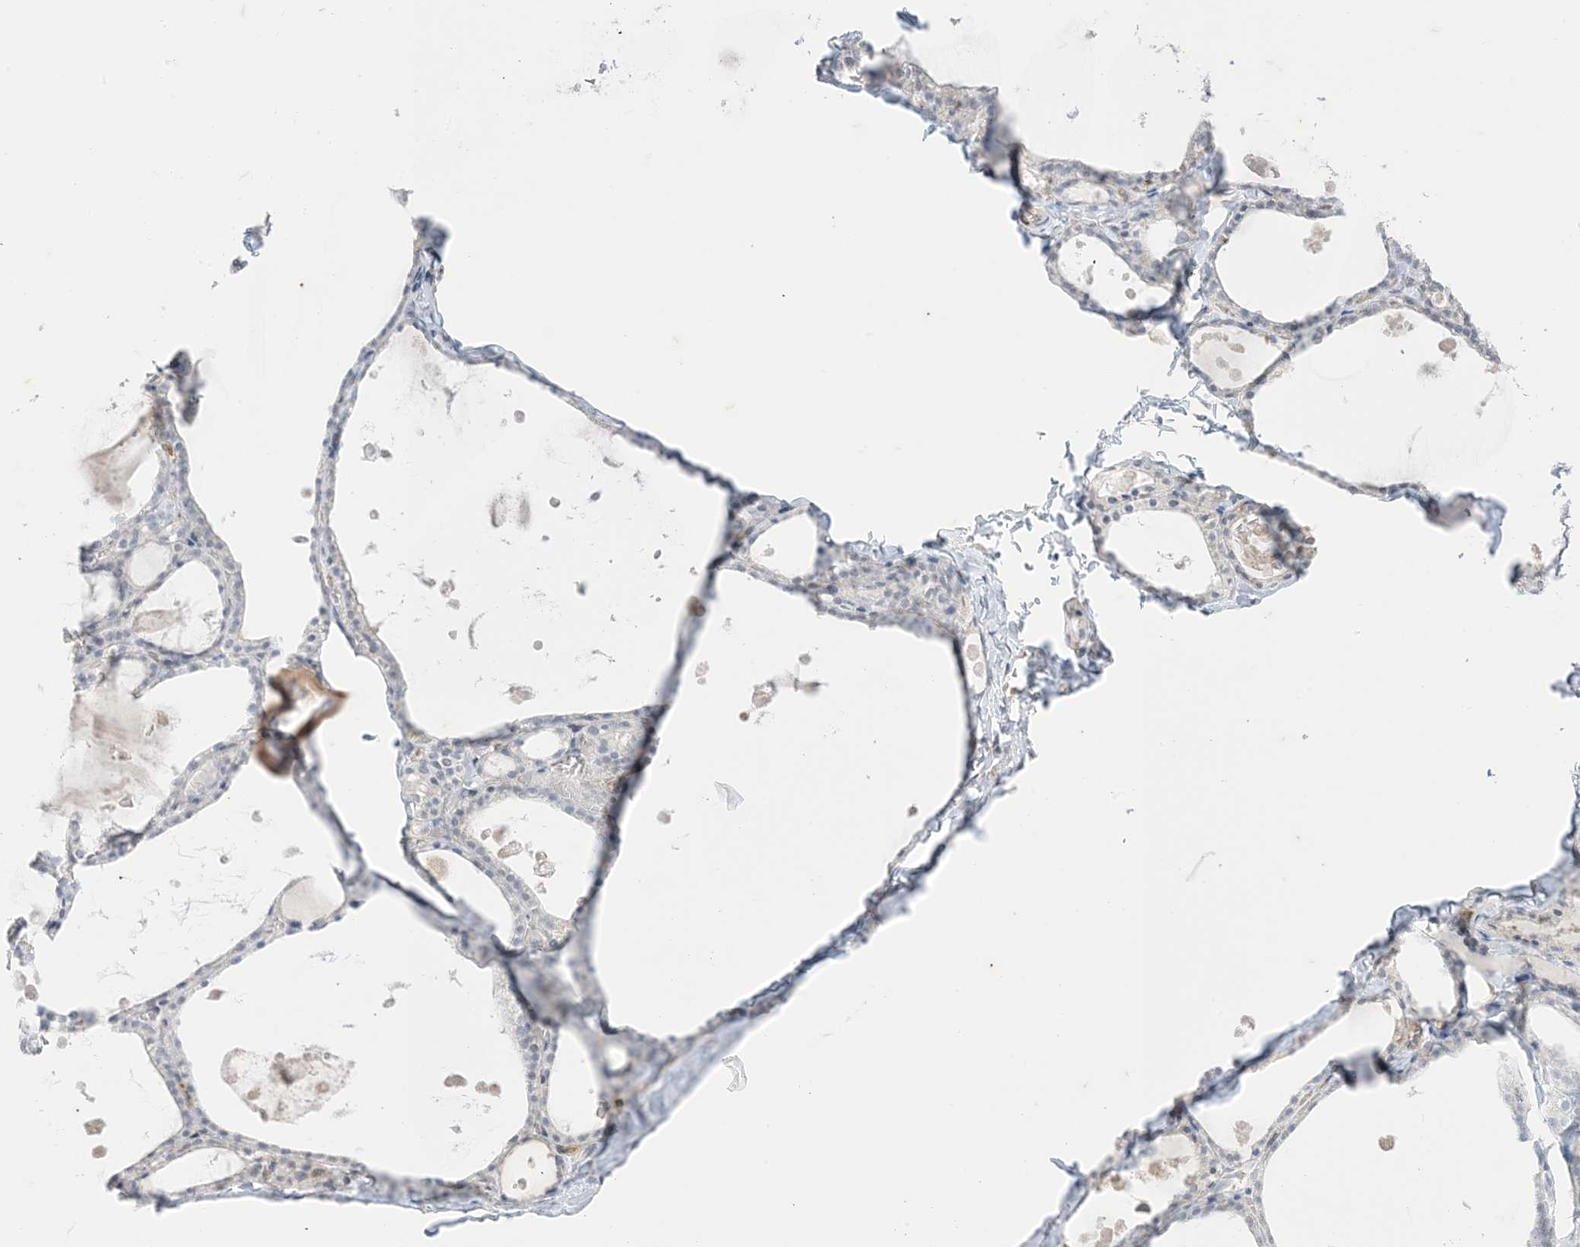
{"staining": {"intensity": "negative", "quantity": "none", "location": "none"}, "tissue": "thyroid gland", "cell_type": "Glandular cells", "image_type": "normal", "snomed": [{"axis": "morphology", "description": "Normal tissue, NOS"}, {"axis": "topography", "description": "Thyroid gland"}], "caption": "This is an immunohistochemistry micrograph of normal human thyroid gland. There is no staining in glandular cells.", "gene": "RAC1", "patient": {"sex": "male", "age": 56}}